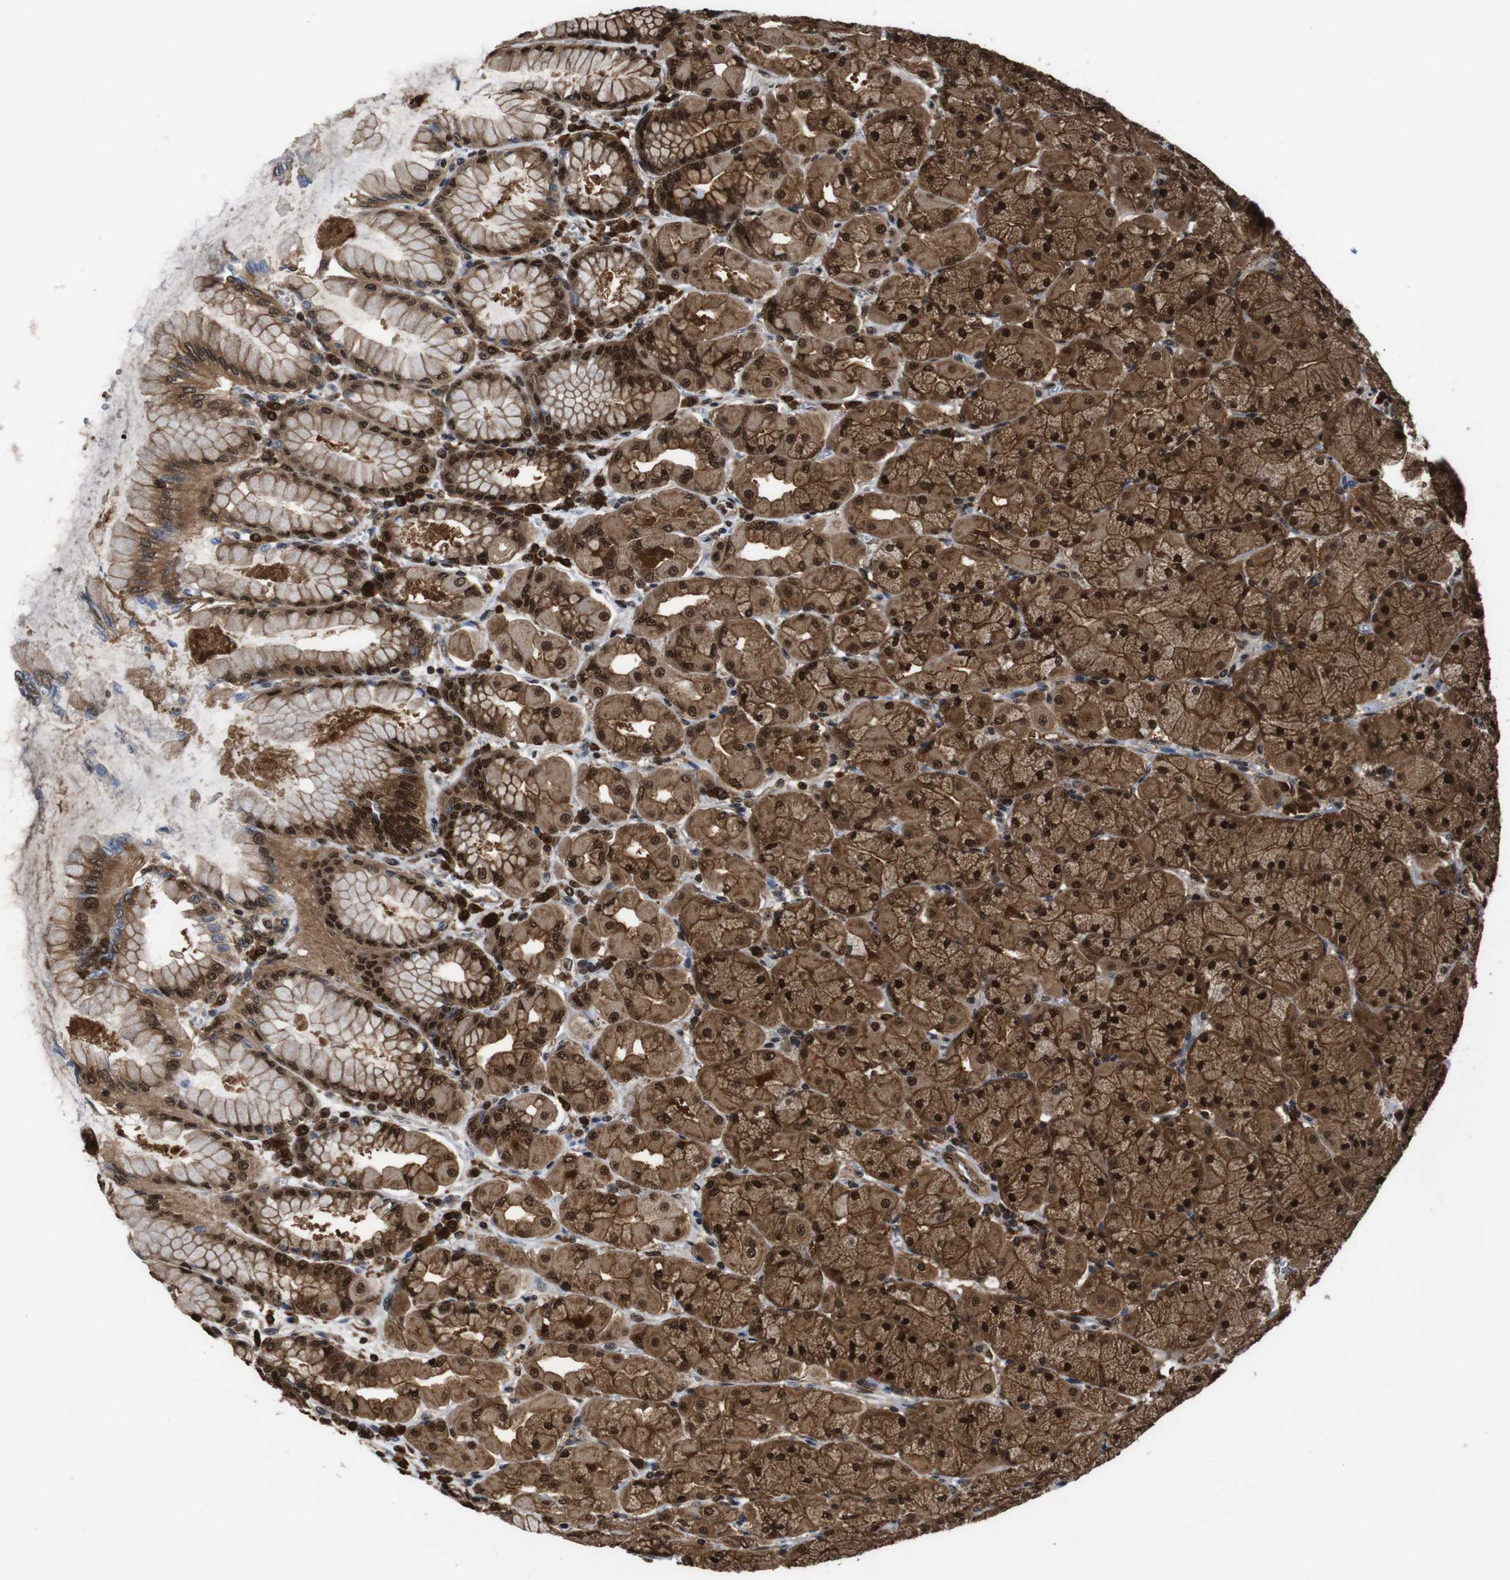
{"staining": {"intensity": "strong", "quantity": ">75%", "location": "cytoplasmic/membranous,nuclear"}, "tissue": "stomach", "cell_type": "Glandular cells", "image_type": "normal", "snomed": [{"axis": "morphology", "description": "Normal tissue, NOS"}, {"axis": "topography", "description": "Stomach, upper"}], "caption": "Immunohistochemical staining of unremarkable stomach demonstrates >75% levels of strong cytoplasmic/membranous,nuclear protein expression in approximately >75% of glandular cells.", "gene": "VCP", "patient": {"sex": "female", "age": 56}}